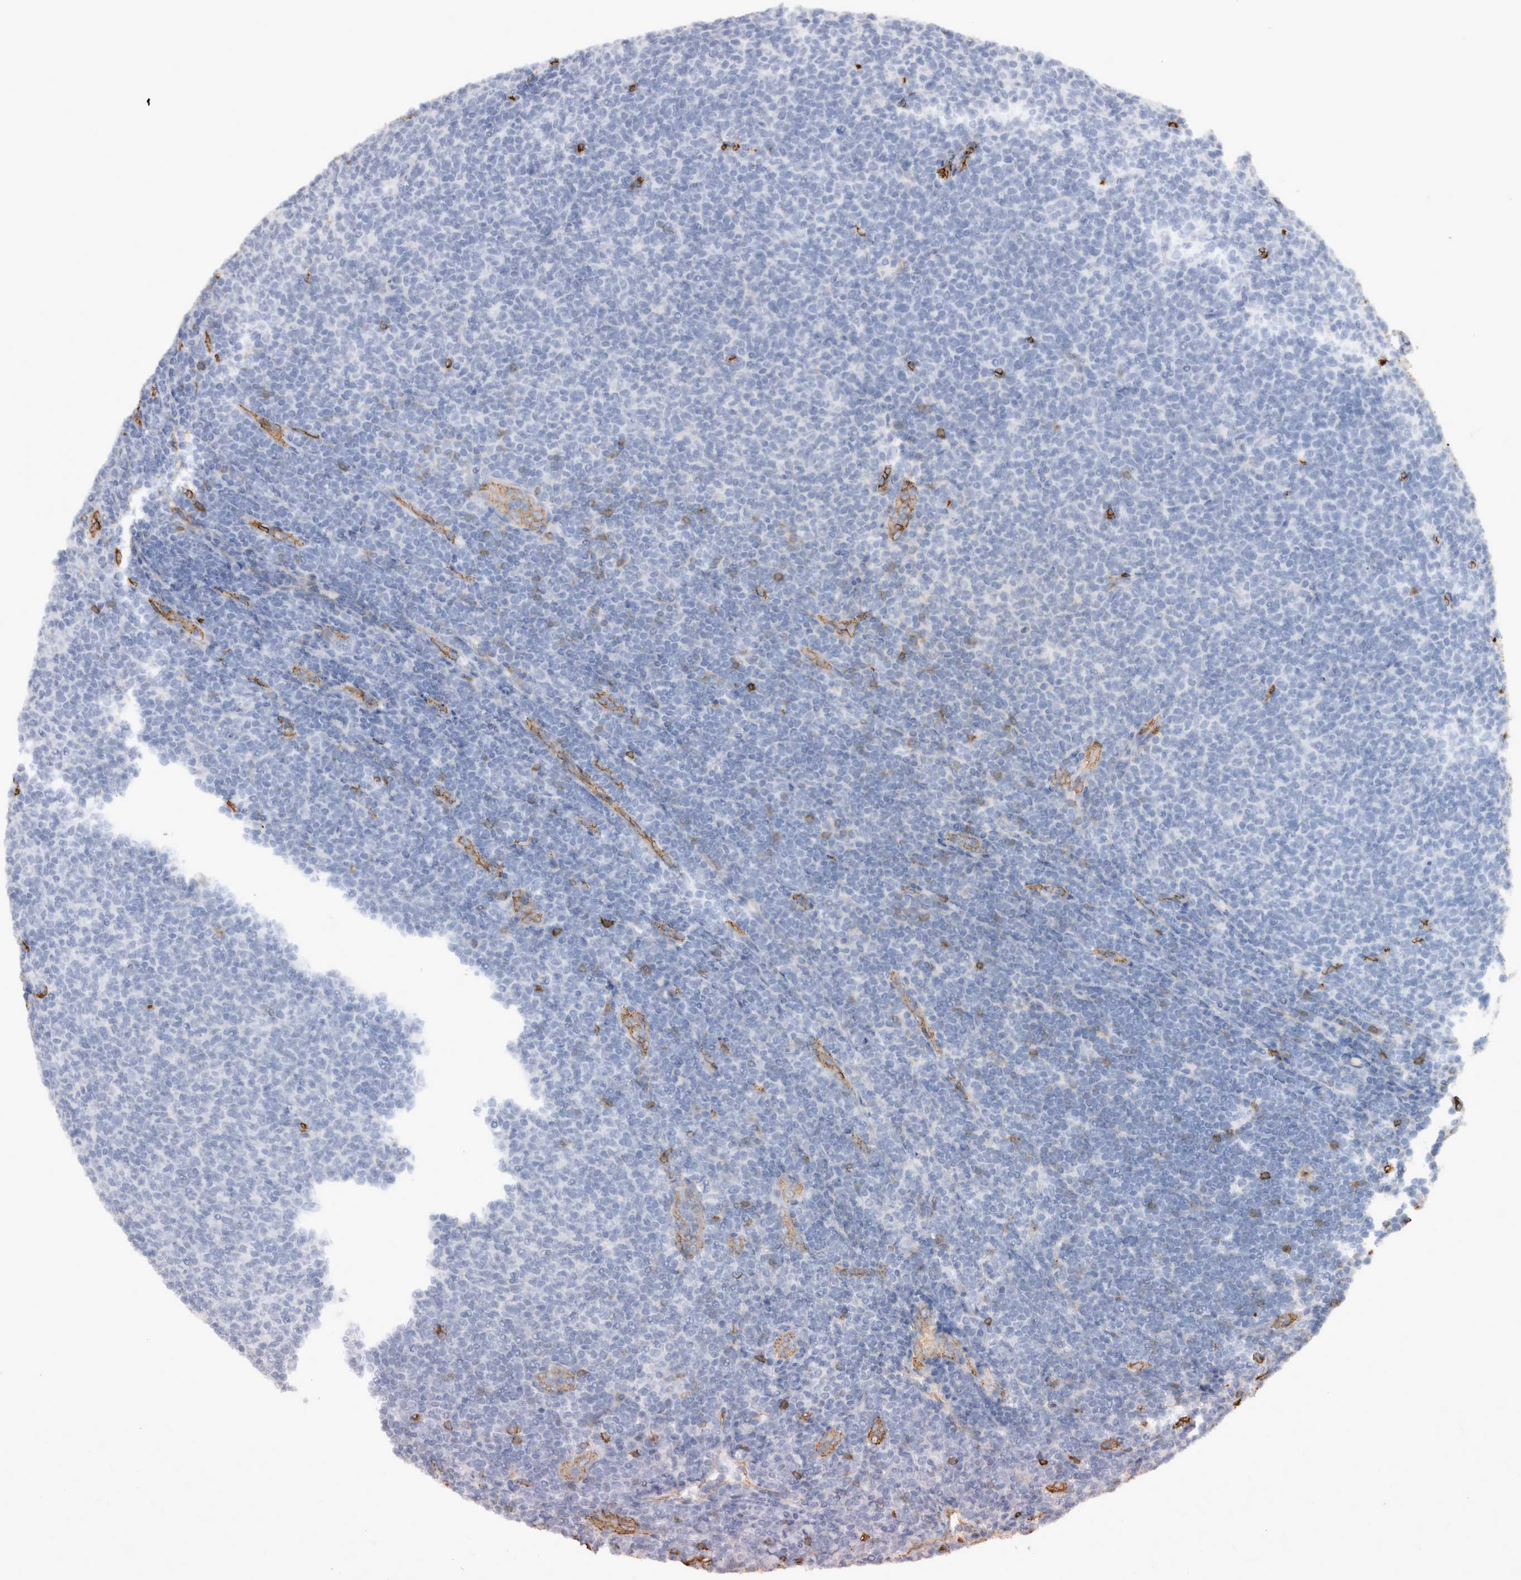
{"staining": {"intensity": "negative", "quantity": "none", "location": "none"}, "tissue": "lymphoma", "cell_type": "Tumor cells", "image_type": "cancer", "snomed": [{"axis": "morphology", "description": "Malignant lymphoma, non-Hodgkin's type, Low grade"}, {"axis": "topography", "description": "Lymph node"}], "caption": "Immunohistochemical staining of human low-grade malignant lymphoma, non-Hodgkin's type shows no significant expression in tumor cells.", "gene": "IL17RC", "patient": {"sex": "male", "age": 66}}